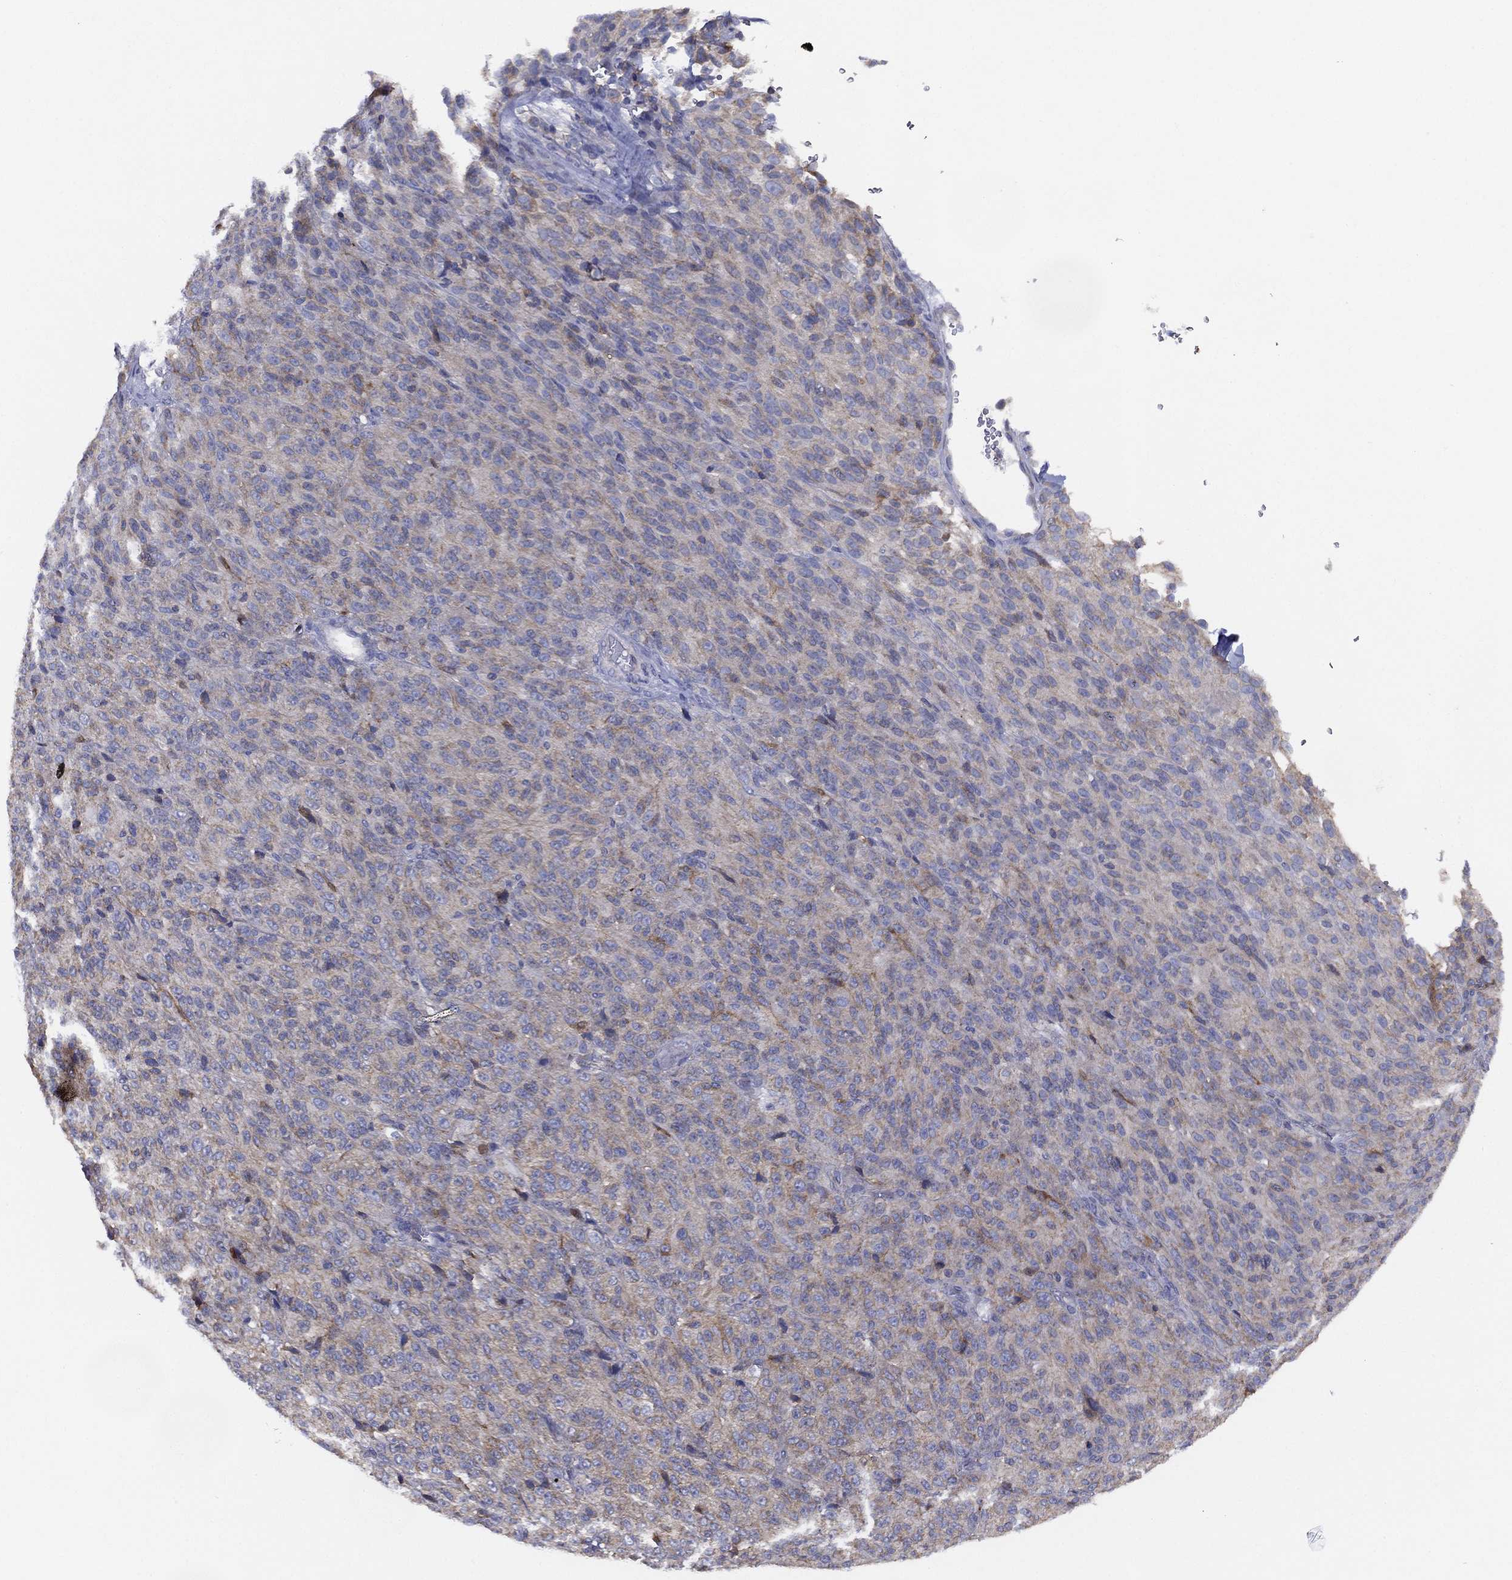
{"staining": {"intensity": "weak", "quantity": "<25%", "location": "cytoplasmic/membranous"}, "tissue": "melanoma", "cell_type": "Tumor cells", "image_type": "cancer", "snomed": [{"axis": "morphology", "description": "Malignant melanoma, Metastatic site"}, {"axis": "topography", "description": "Brain"}], "caption": "An immunohistochemistry (IHC) histopathology image of melanoma is shown. There is no staining in tumor cells of melanoma.", "gene": "ZNF223", "patient": {"sex": "female", "age": 56}}